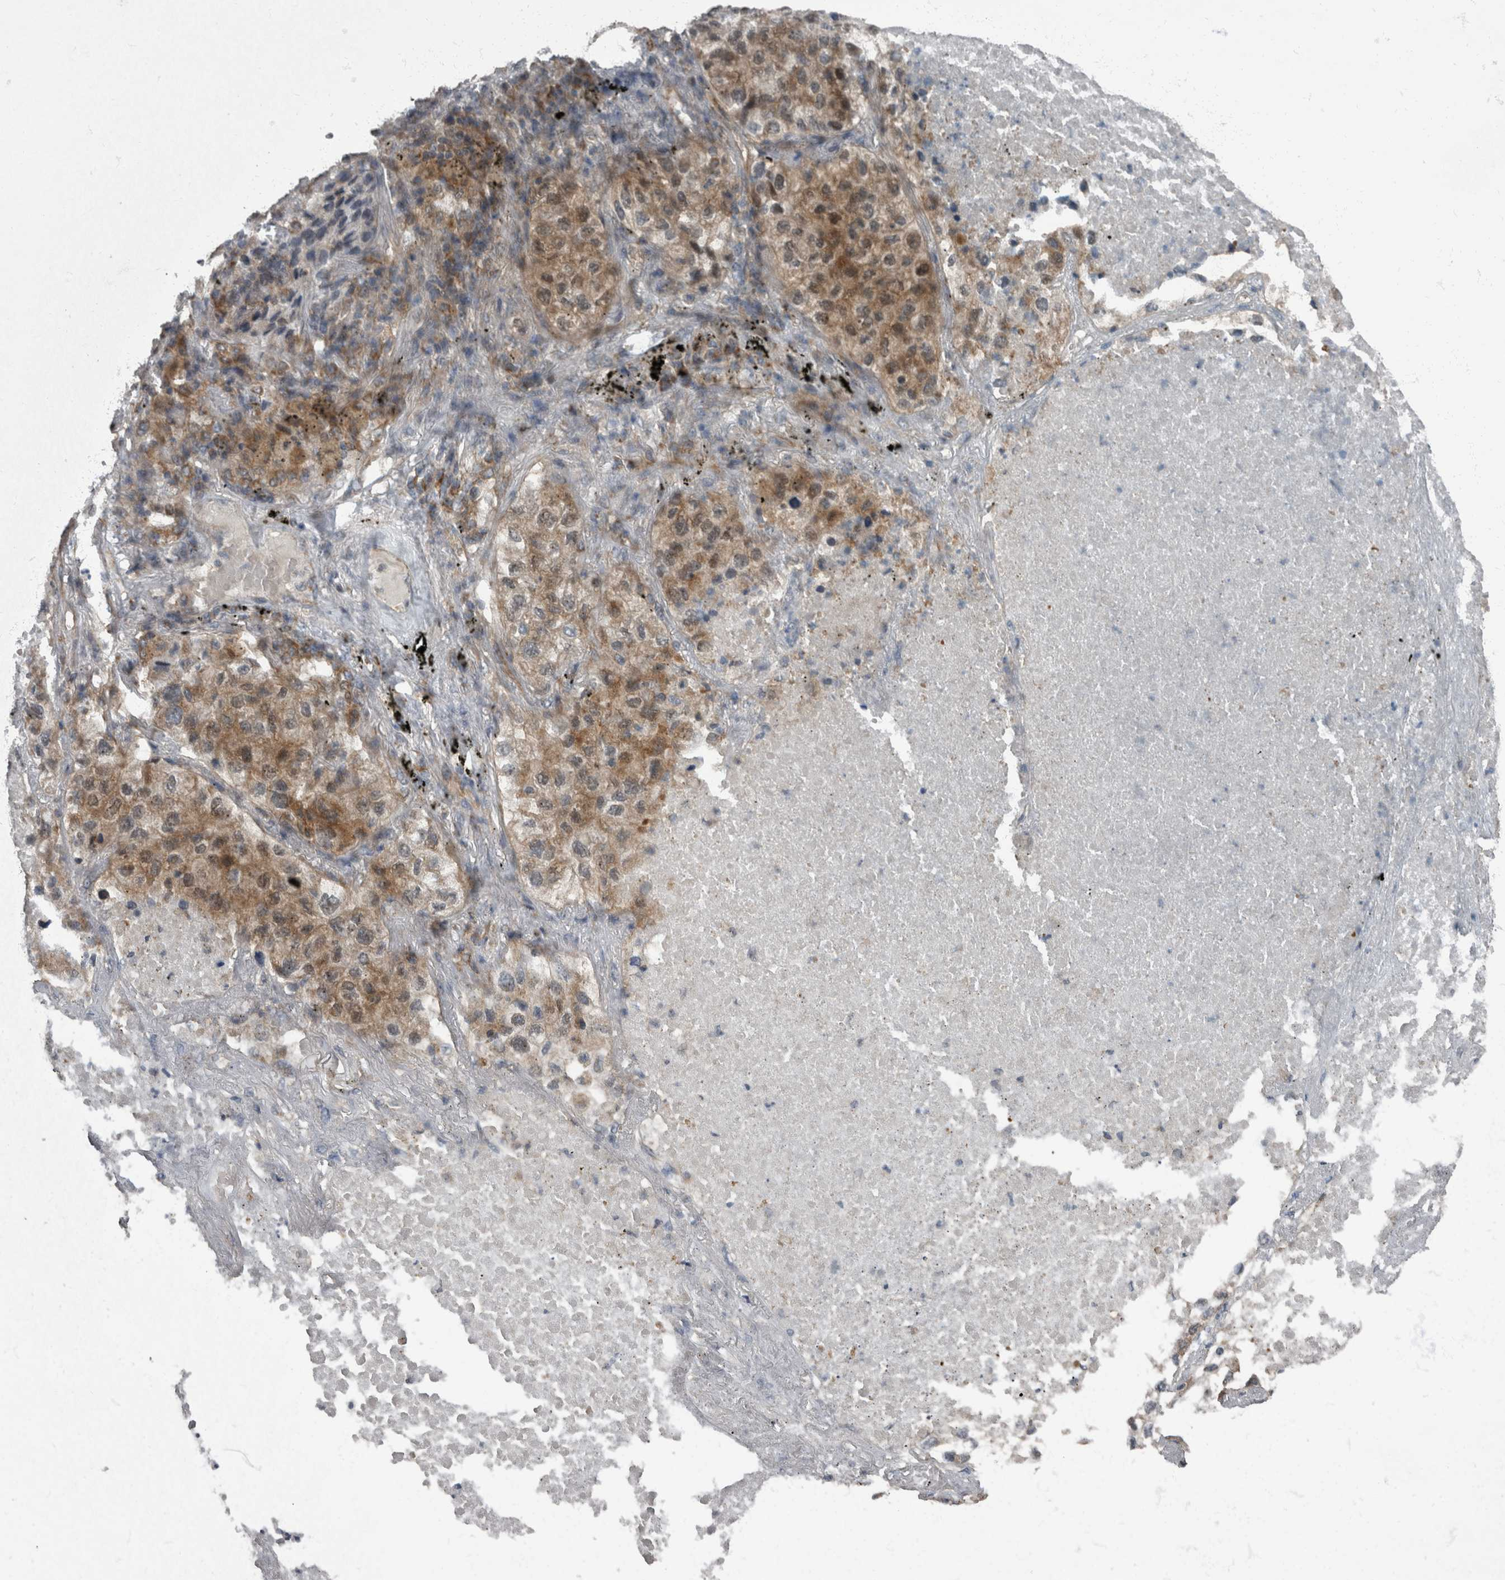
{"staining": {"intensity": "moderate", "quantity": ">75%", "location": "cytoplasmic/membranous"}, "tissue": "lung cancer", "cell_type": "Tumor cells", "image_type": "cancer", "snomed": [{"axis": "morphology", "description": "Adenocarcinoma, NOS"}, {"axis": "topography", "description": "Lung"}], "caption": "A high-resolution histopathology image shows IHC staining of lung cancer, which demonstrates moderate cytoplasmic/membranous positivity in approximately >75% of tumor cells.", "gene": "RABGGTB", "patient": {"sex": "male", "age": 63}}